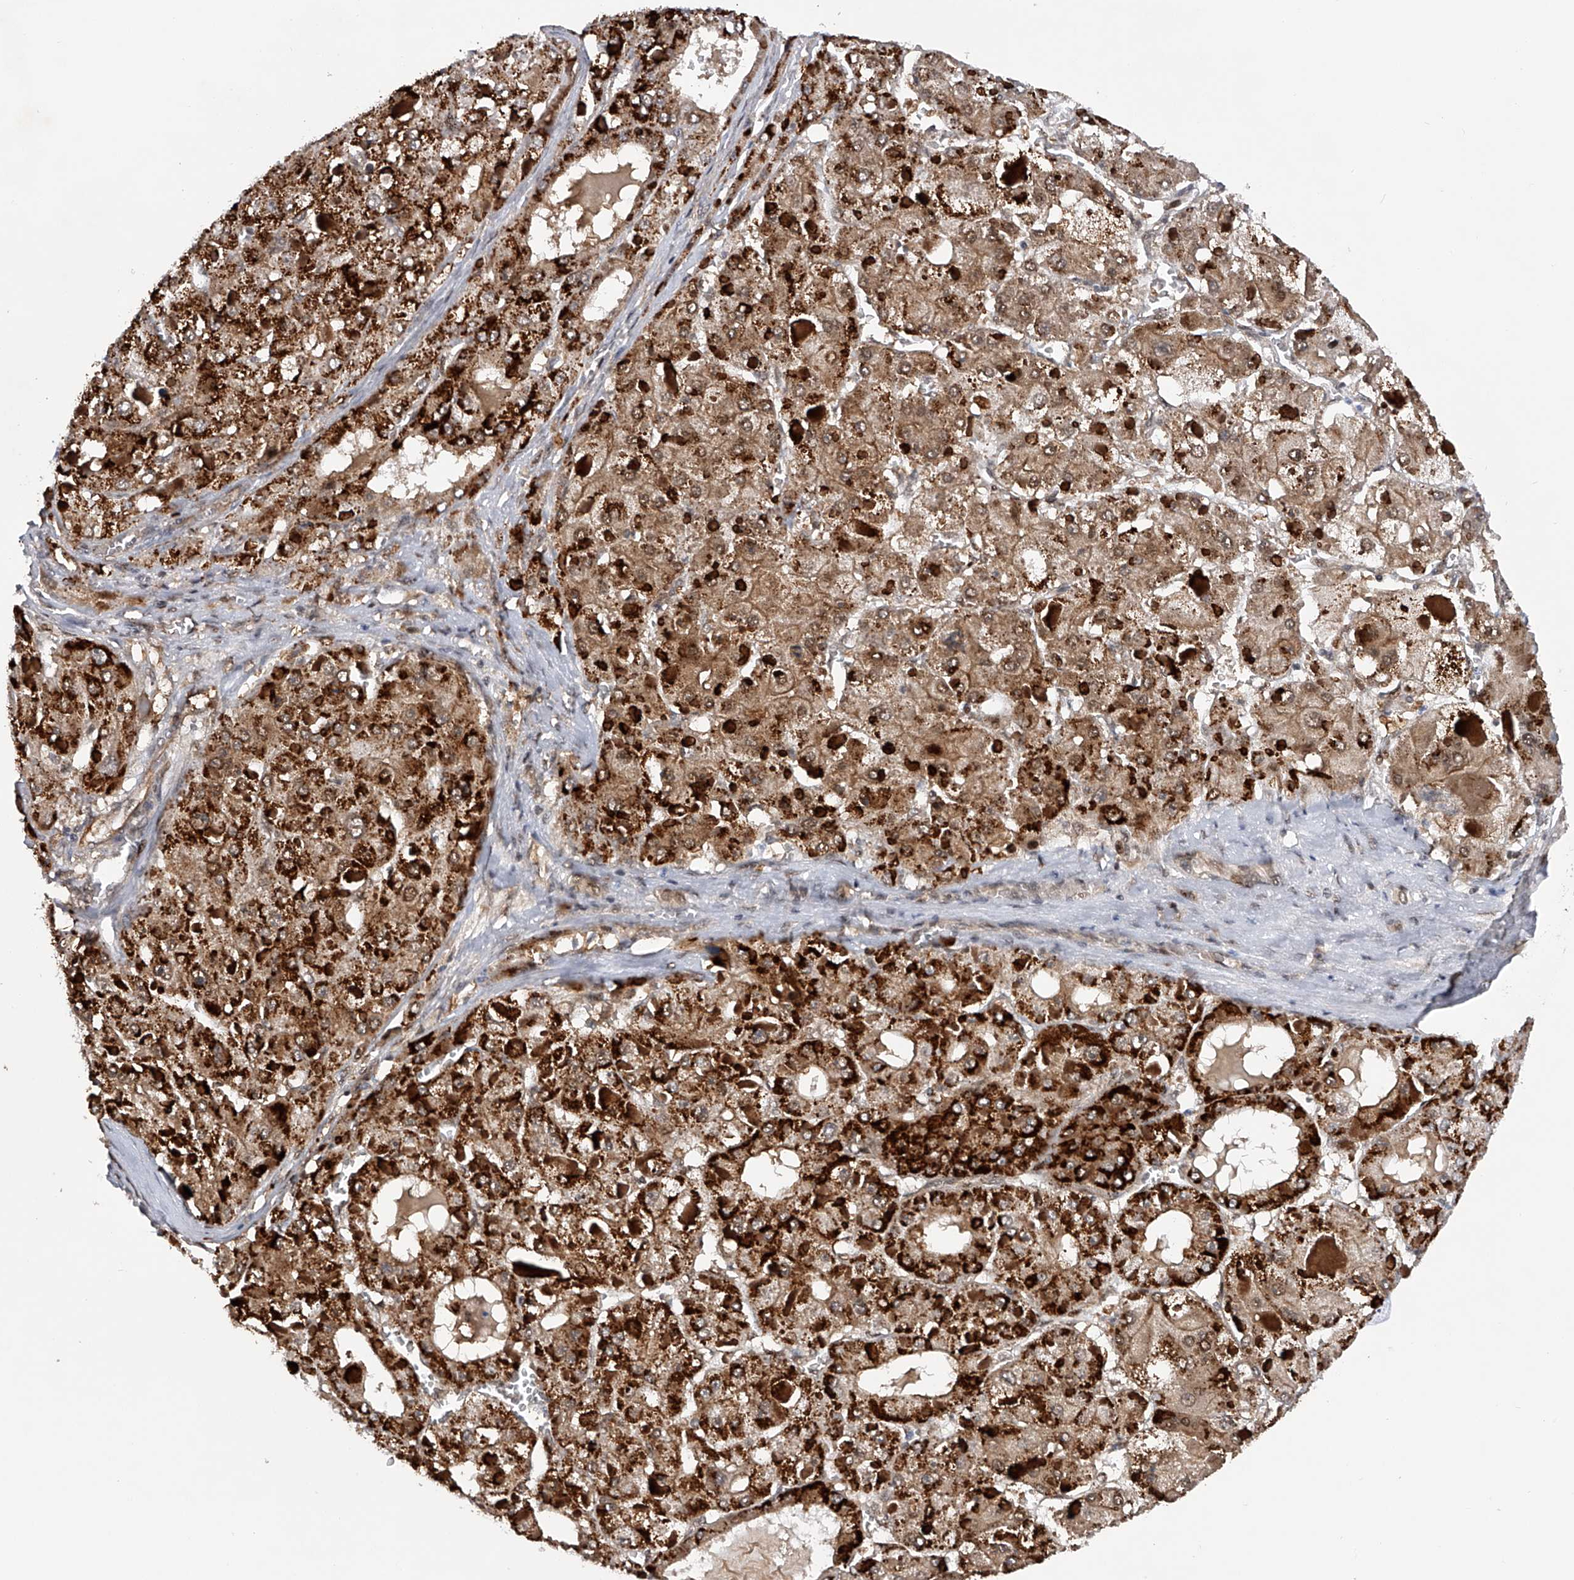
{"staining": {"intensity": "strong", "quantity": ">75%", "location": "cytoplasmic/membranous"}, "tissue": "liver cancer", "cell_type": "Tumor cells", "image_type": "cancer", "snomed": [{"axis": "morphology", "description": "Carcinoma, Hepatocellular, NOS"}, {"axis": "topography", "description": "Liver"}], "caption": "Protein staining shows strong cytoplasmic/membranous expression in approximately >75% of tumor cells in liver cancer (hepatocellular carcinoma).", "gene": "RWDD2A", "patient": {"sex": "female", "age": 73}}